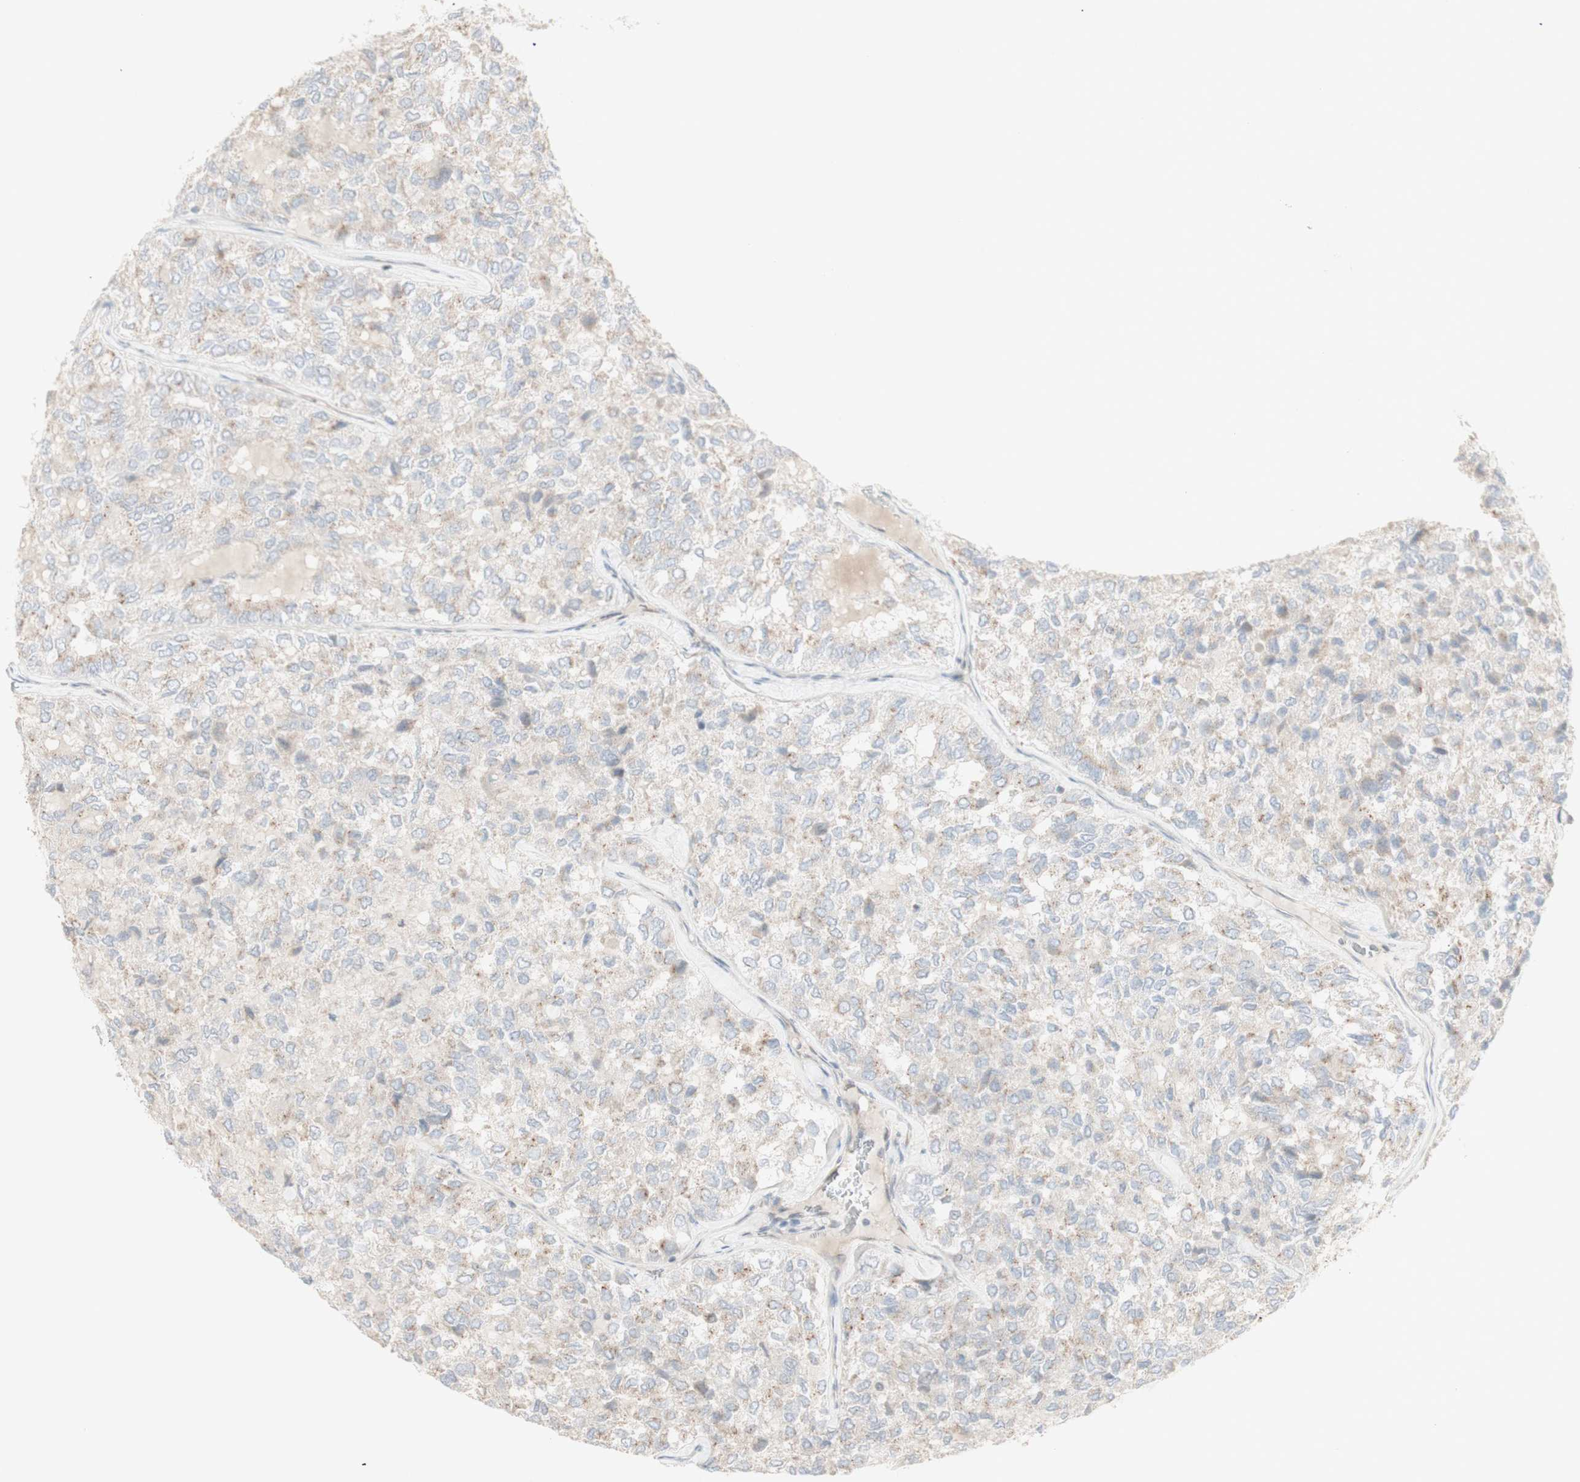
{"staining": {"intensity": "weak", "quantity": ">75%", "location": "cytoplasmic/membranous"}, "tissue": "thyroid cancer", "cell_type": "Tumor cells", "image_type": "cancer", "snomed": [{"axis": "morphology", "description": "Follicular adenoma carcinoma, NOS"}, {"axis": "topography", "description": "Thyroid gland"}], "caption": "High-power microscopy captured an immunohistochemistry (IHC) image of thyroid cancer, revealing weak cytoplasmic/membranous staining in approximately >75% of tumor cells.", "gene": "CNN3", "patient": {"sex": "male", "age": 75}}